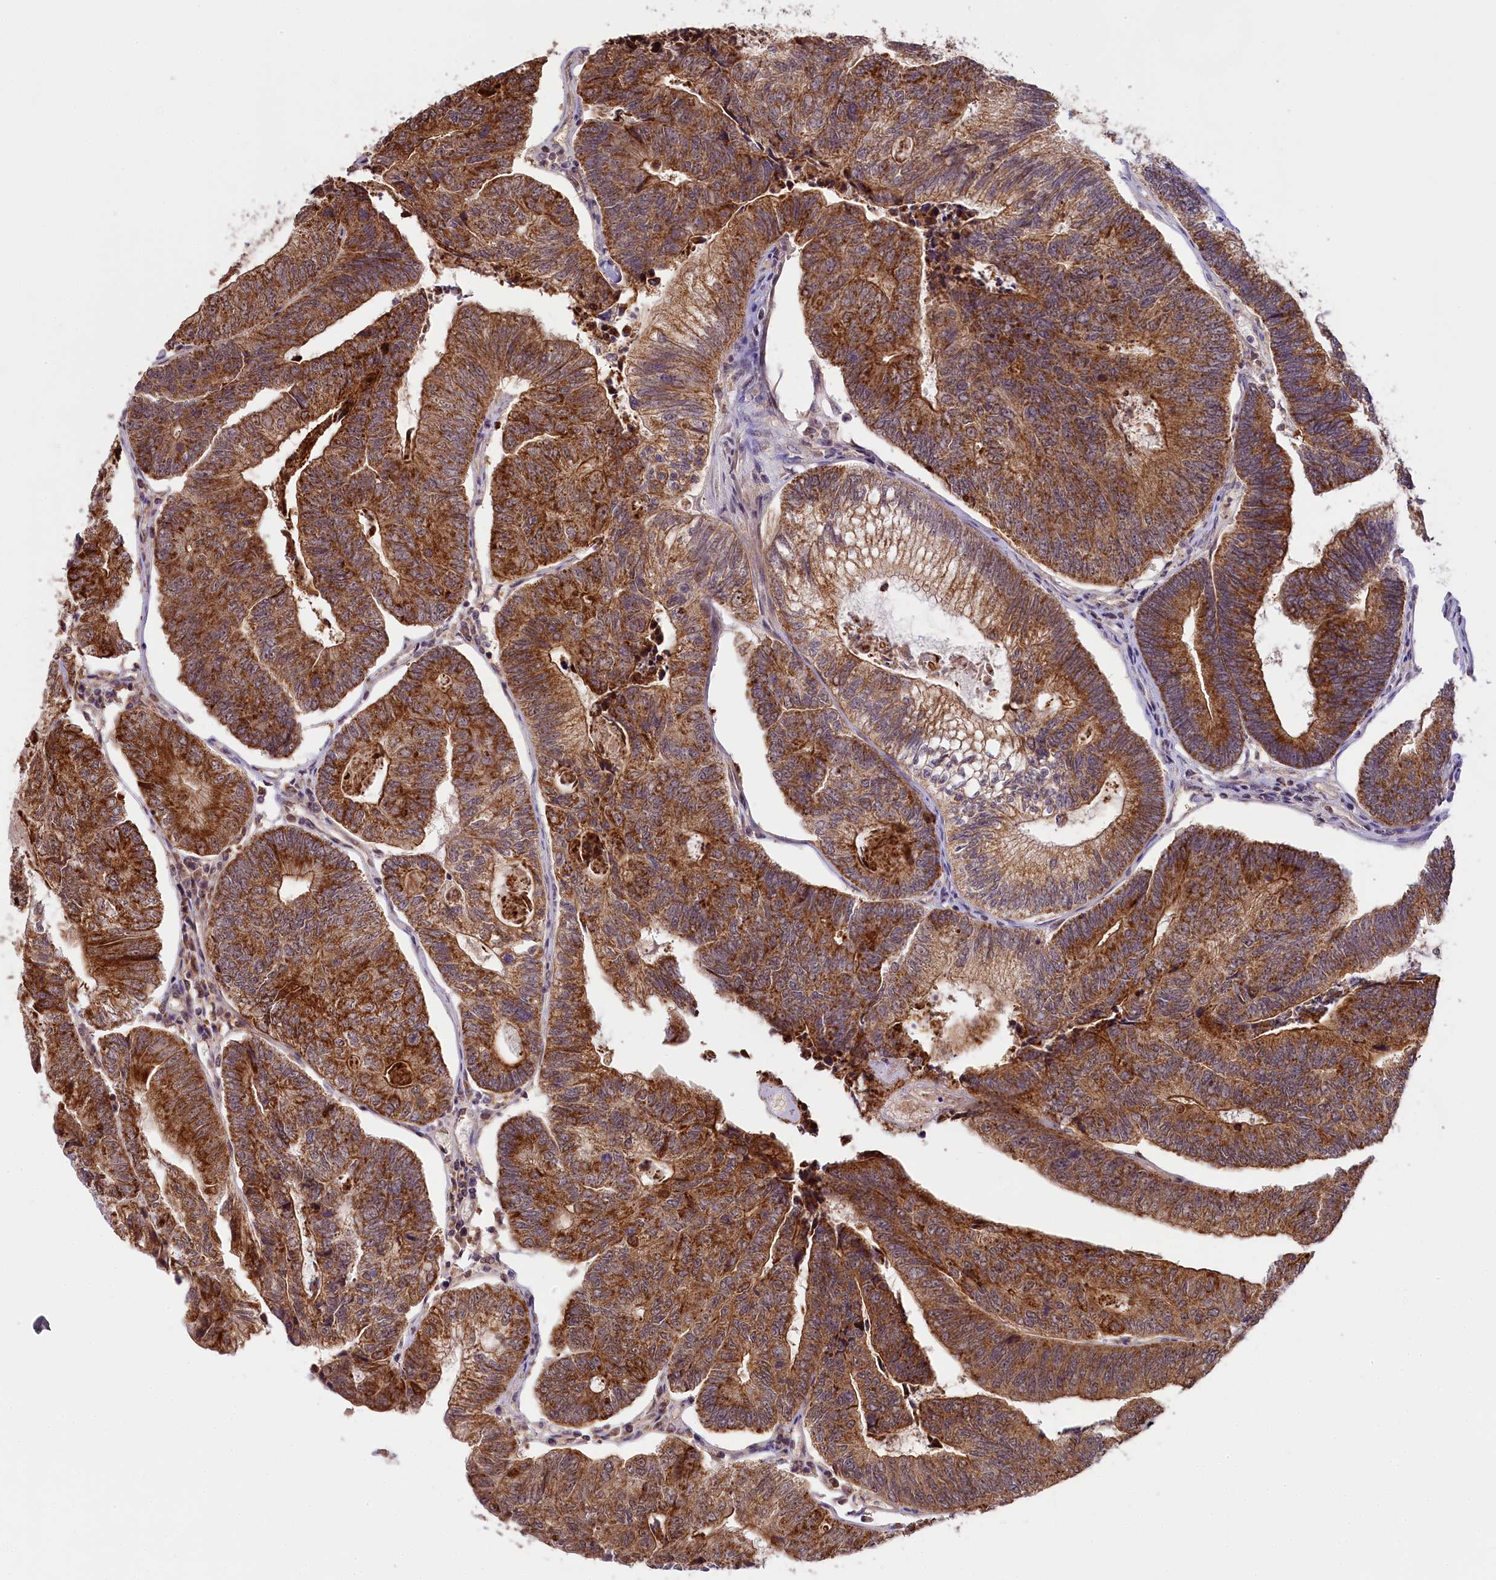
{"staining": {"intensity": "strong", "quantity": ">75%", "location": "cytoplasmic/membranous"}, "tissue": "colorectal cancer", "cell_type": "Tumor cells", "image_type": "cancer", "snomed": [{"axis": "morphology", "description": "Adenocarcinoma, NOS"}, {"axis": "topography", "description": "Colon"}], "caption": "IHC (DAB (3,3'-diaminobenzidine)) staining of adenocarcinoma (colorectal) shows strong cytoplasmic/membranous protein expression in approximately >75% of tumor cells.", "gene": "CARD8", "patient": {"sex": "female", "age": 67}}